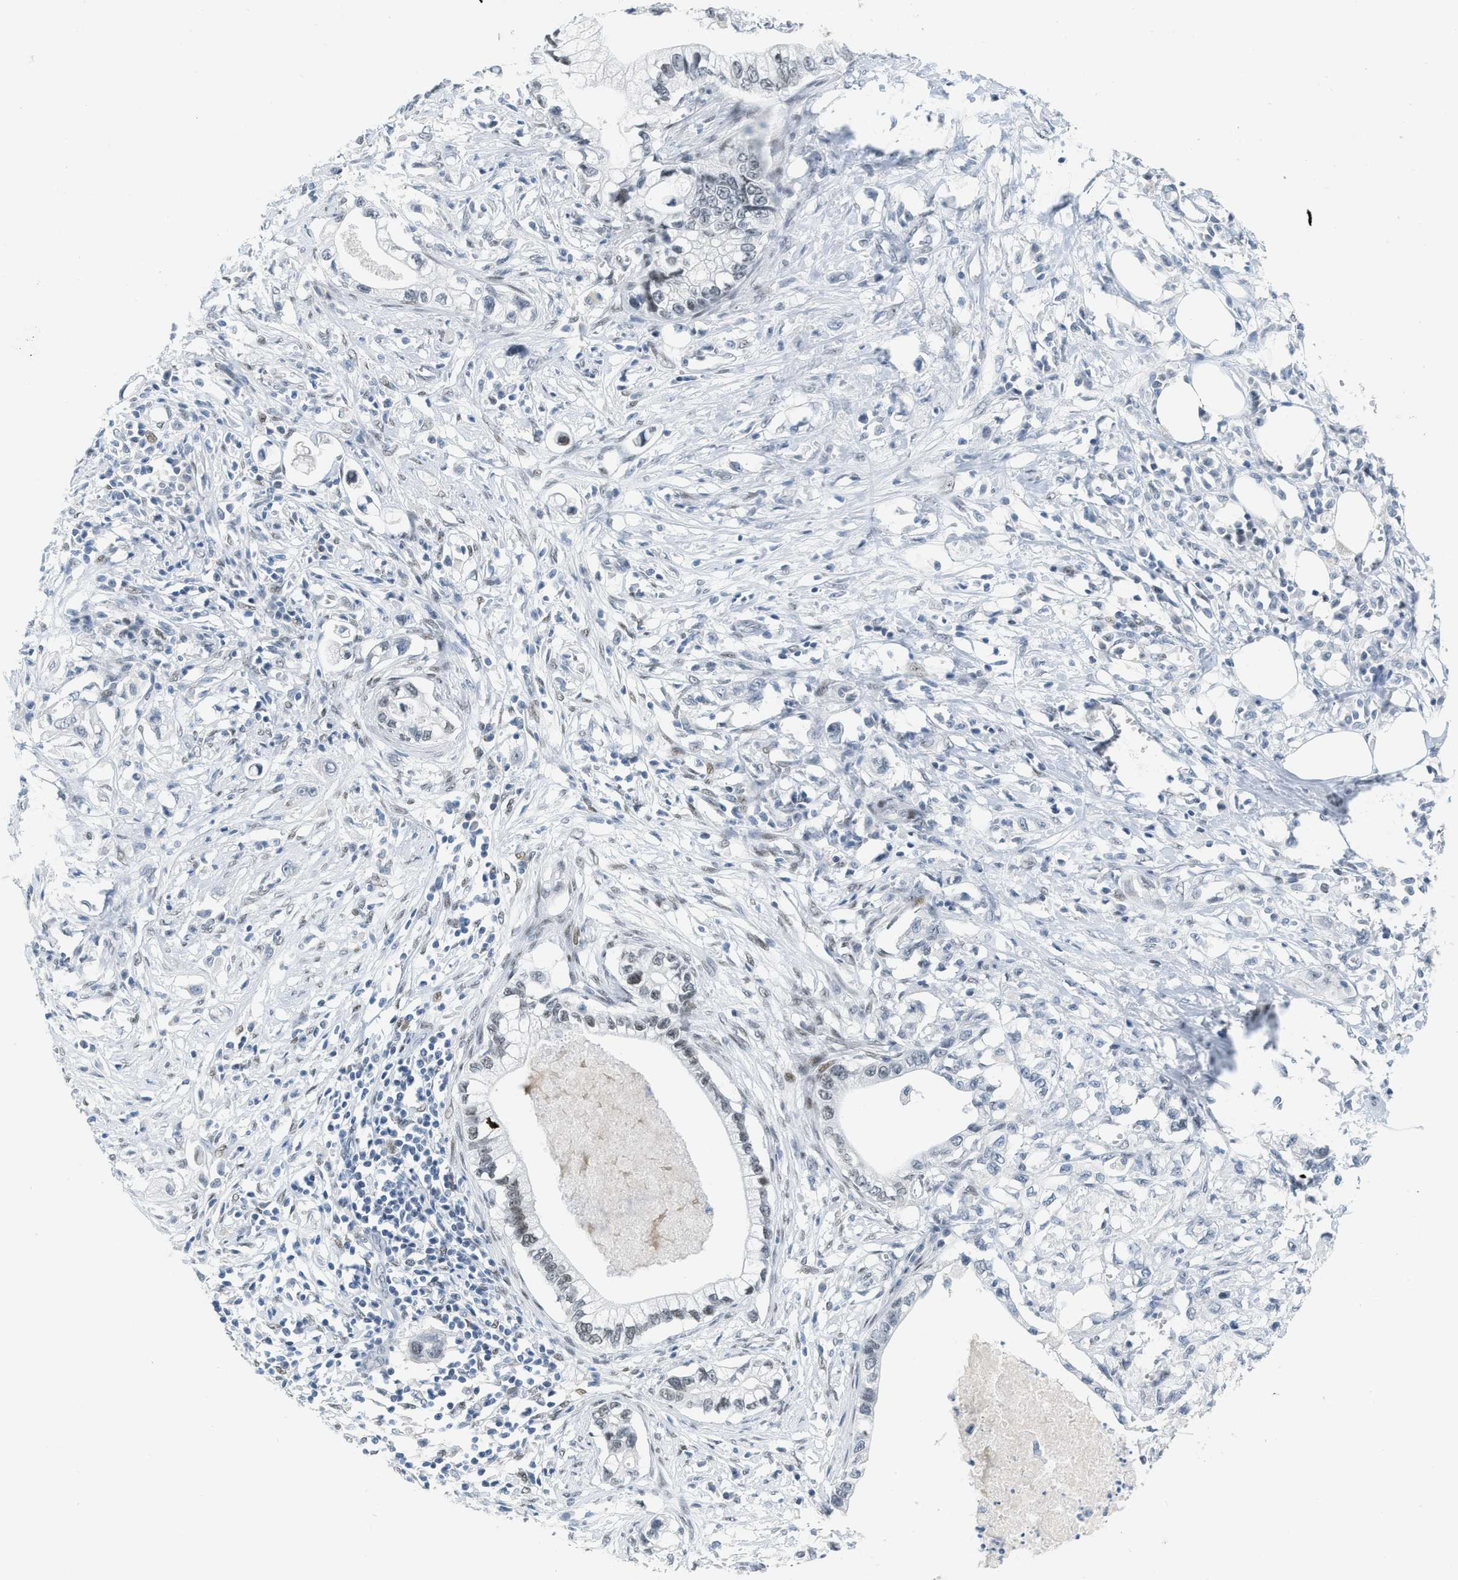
{"staining": {"intensity": "weak", "quantity": "<25%", "location": "nuclear"}, "tissue": "pancreatic cancer", "cell_type": "Tumor cells", "image_type": "cancer", "snomed": [{"axis": "morphology", "description": "Adenocarcinoma, NOS"}, {"axis": "topography", "description": "Pancreas"}], "caption": "DAB (3,3'-diaminobenzidine) immunohistochemical staining of human pancreatic cancer reveals no significant staining in tumor cells.", "gene": "PBX1", "patient": {"sex": "male", "age": 56}}